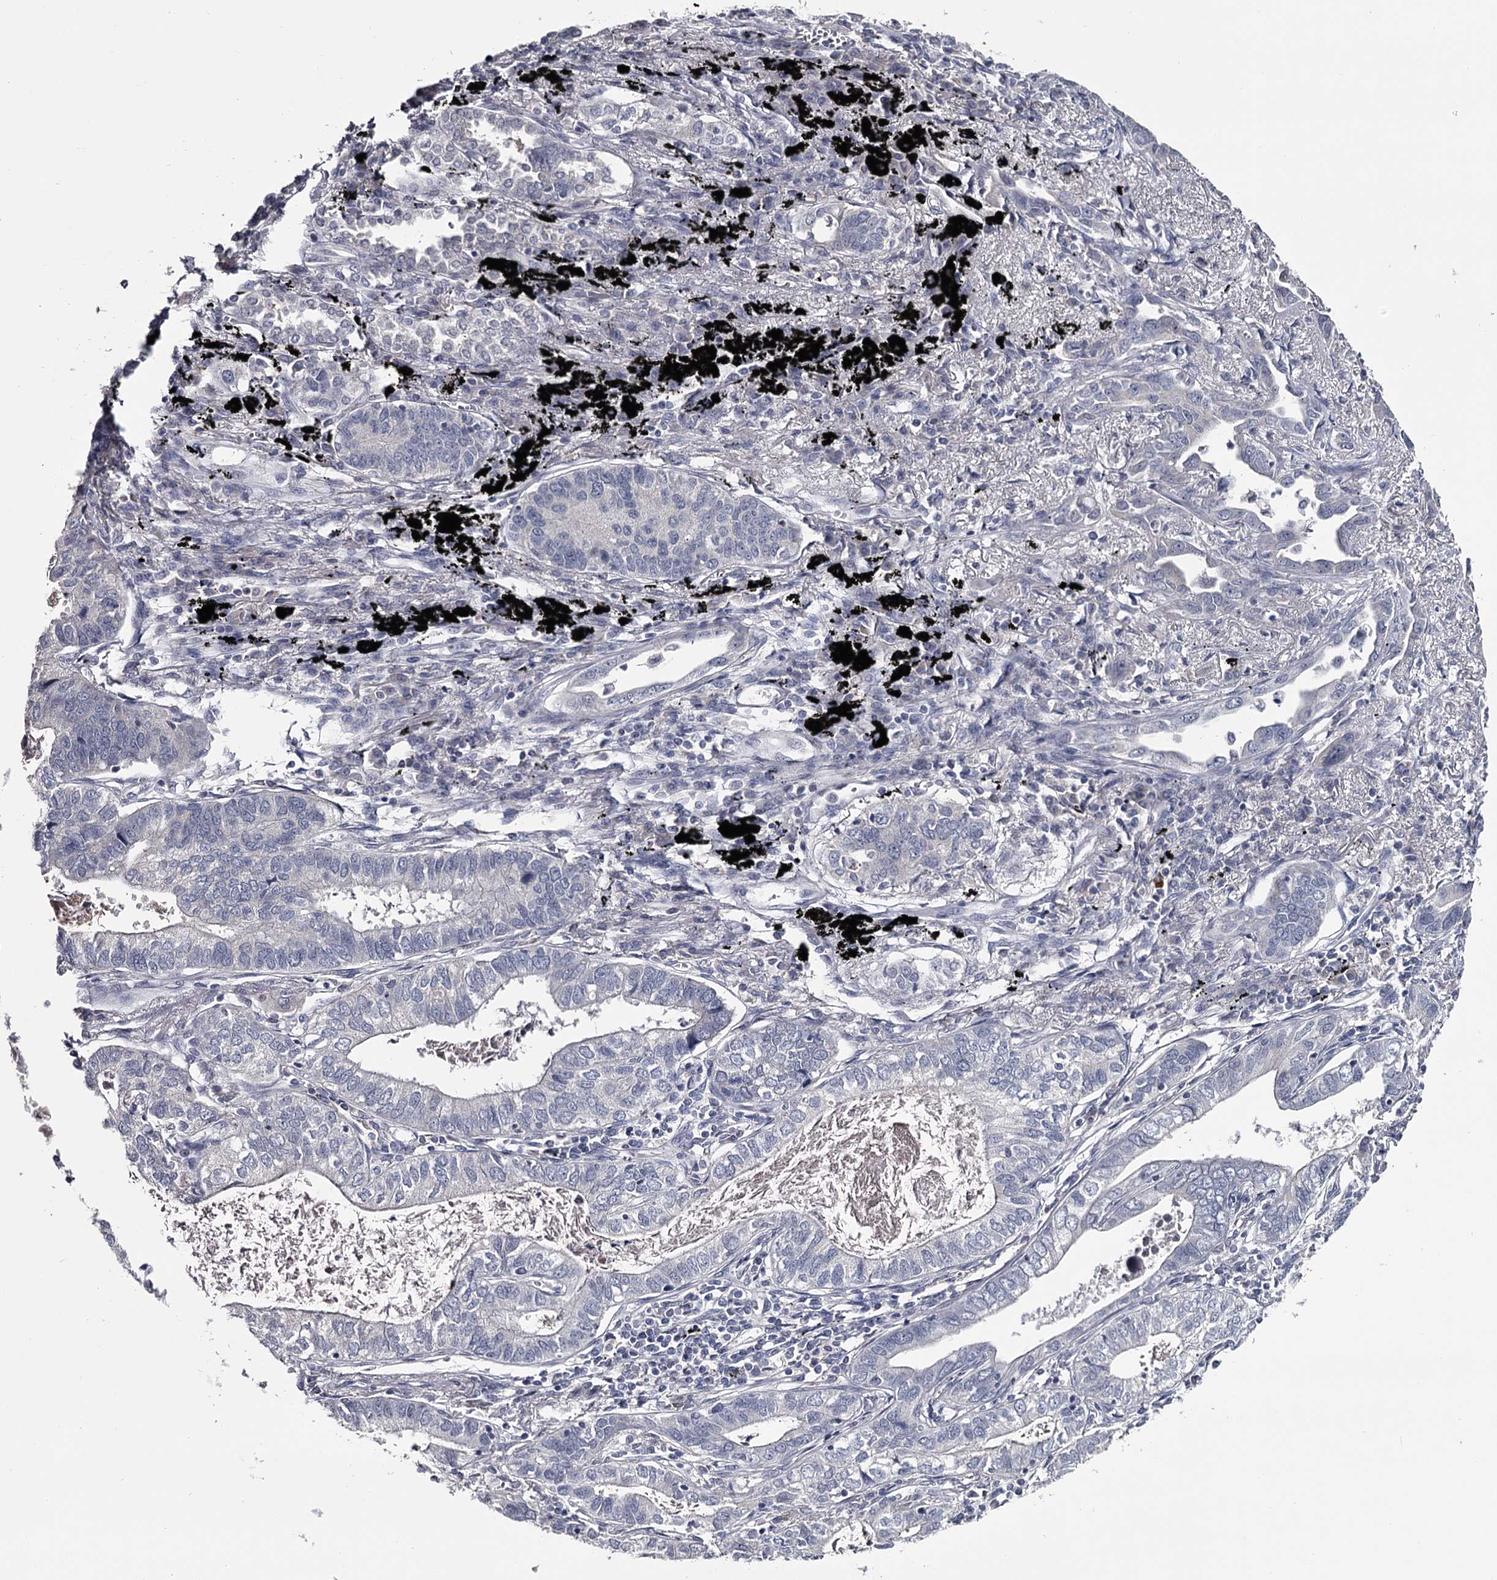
{"staining": {"intensity": "negative", "quantity": "none", "location": "none"}, "tissue": "lung cancer", "cell_type": "Tumor cells", "image_type": "cancer", "snomed": [{"axis": "morphology", "description": "Adenocarcinoma, NOS"}, {"axis": "topography", "description": "Lung"}], "caption": "An IHC photomicrograph of lung cancer is shown. There is no staining in tumor cells of lung cancer. (IHC, brightfield microscopy, high magnification).", "gene": "DAO", "patient": {"sex": "male", "age": 67}}